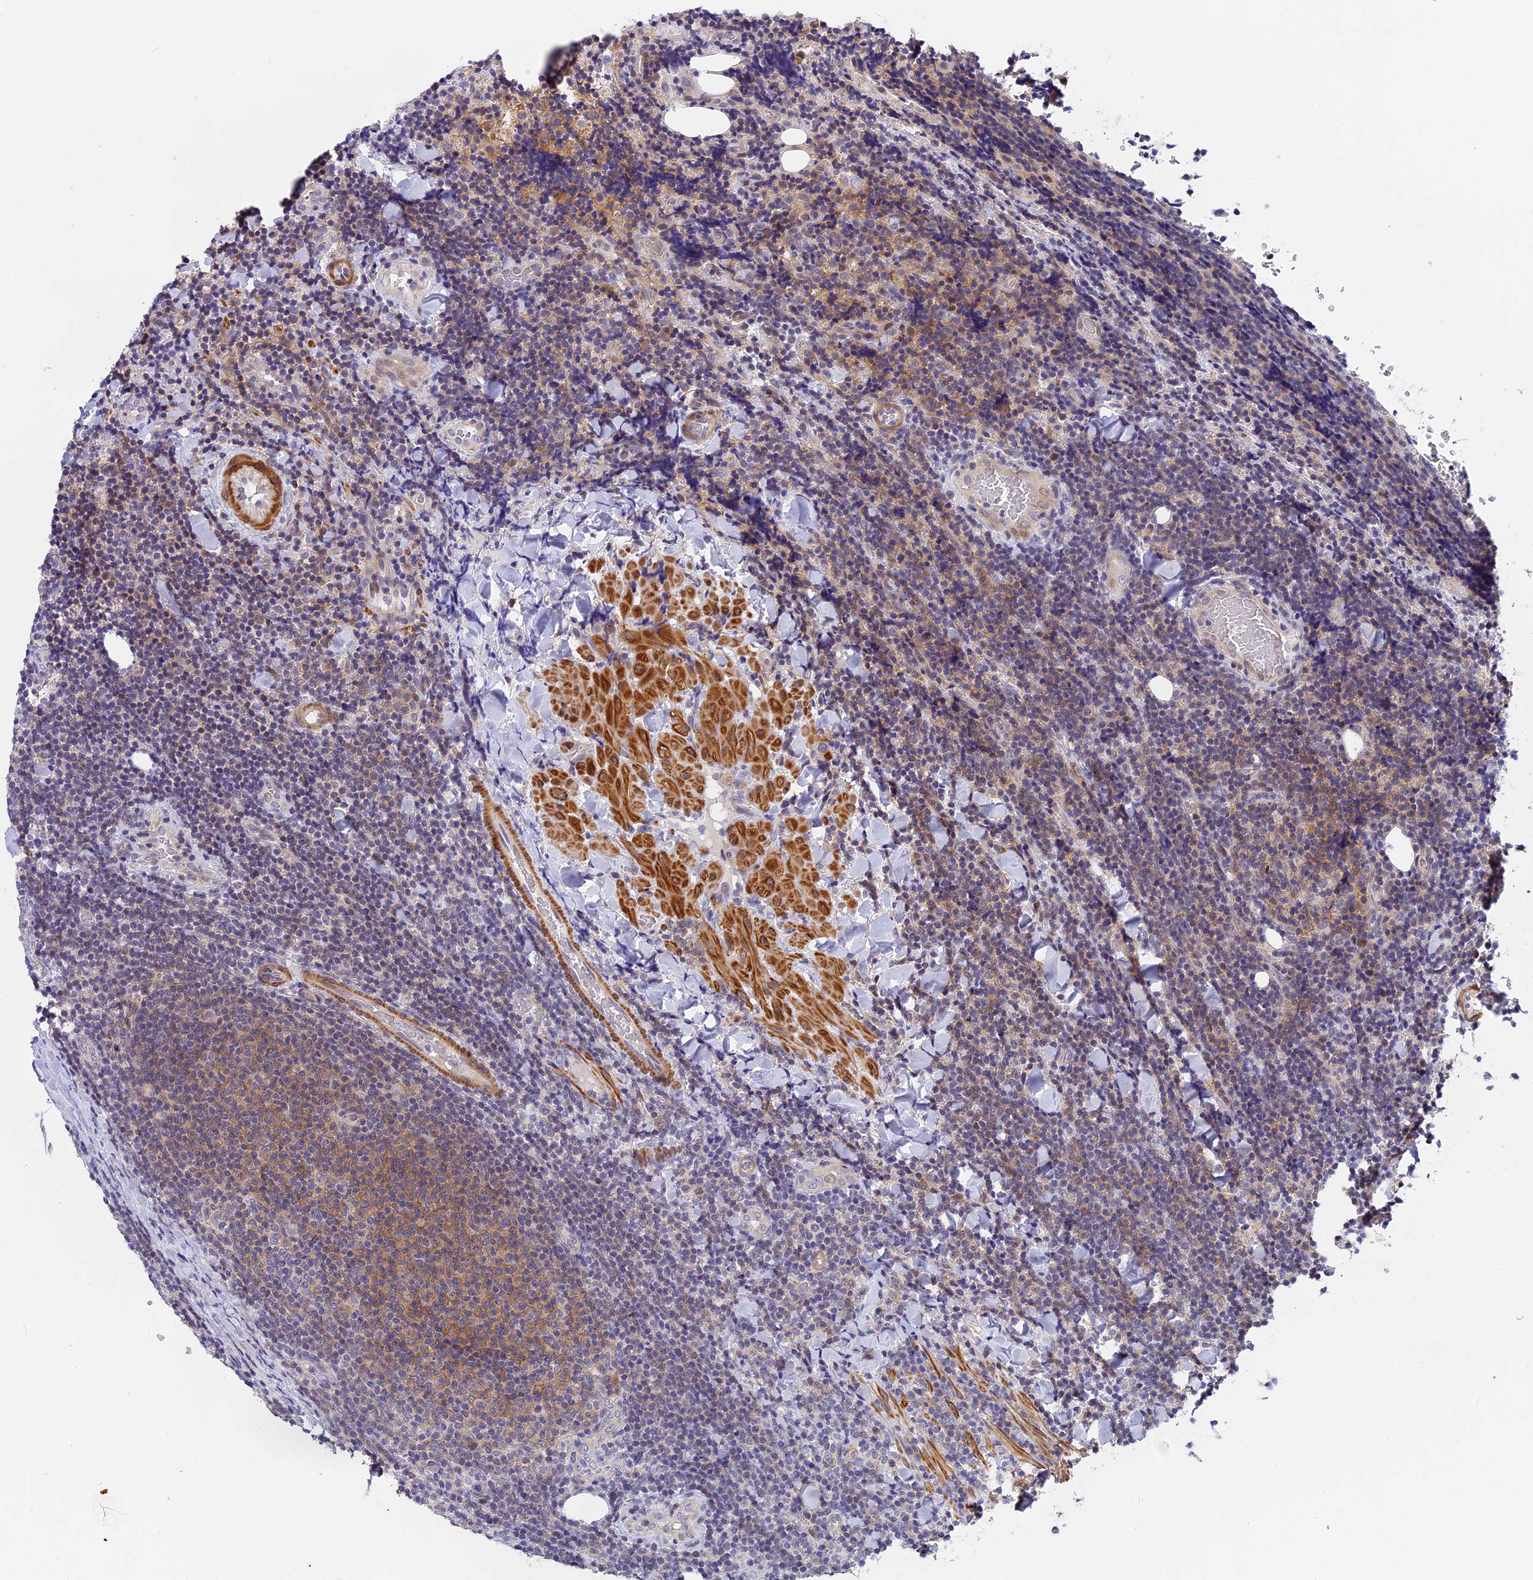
{"staining": {"intensity": "moderate", "quantity": "<25%", "location": "cytoplasmic/membranous"}, "tissue": "lymphoma", "cell_type": "Tumor cells", "image_type": "cancer", "snomed": [{"axis": "morphology", "description": "Malignant lymphoma, non-Hodgkin's type, Low grade"}, {"axis": "topography", "description": "Lymph node"}], "caption": "This image demonstrates lymphoma stained with immunohistochemistry to label a protein in brown. The cytoplasmic/membranous of tumor cells show moderate positivity for the protein. Nuclei are counter-stained blue.", "gene": "ANKRD34B", "patient": {"sex": "male", "age": 66}}